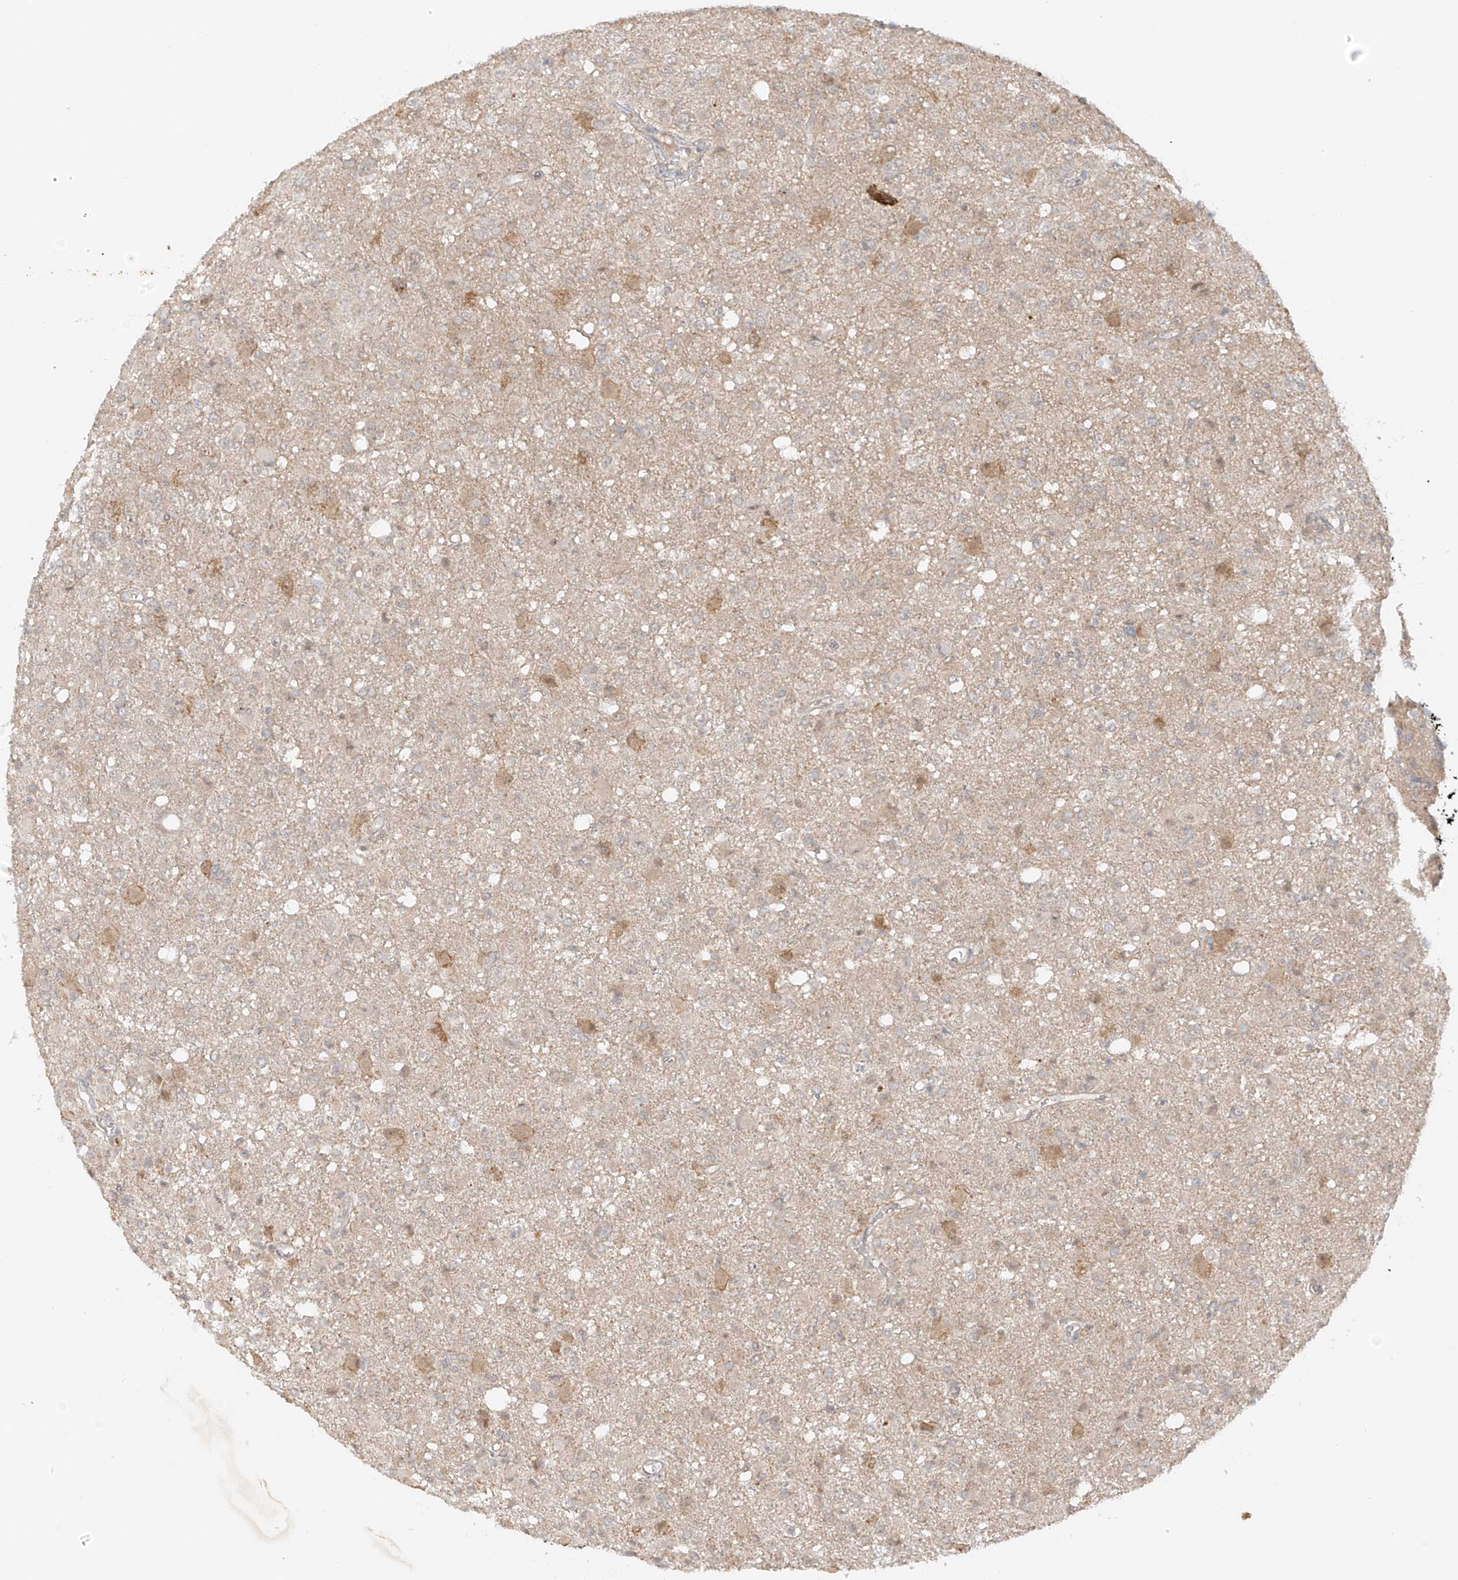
{"staining": {"intensity": "weak", "quantity": "25%-75%", "location": "cytoplasmic/membranous"}, "tissue": "glioma", "cell_type": "Tumor cells", "image_type": "cancer", "snomed": [{"axis": "morphology", "description": "Glioma, malignant, High grade"}, {"axis": "topography", "description": "Brain"}], "caption": "This is an image of IHC staining of glioma, which shows weak staining in the cytoplasmic/membranous of tumor cells.", "gene": "MIPEP", "patient": {"sex": "female", "age": 57}}